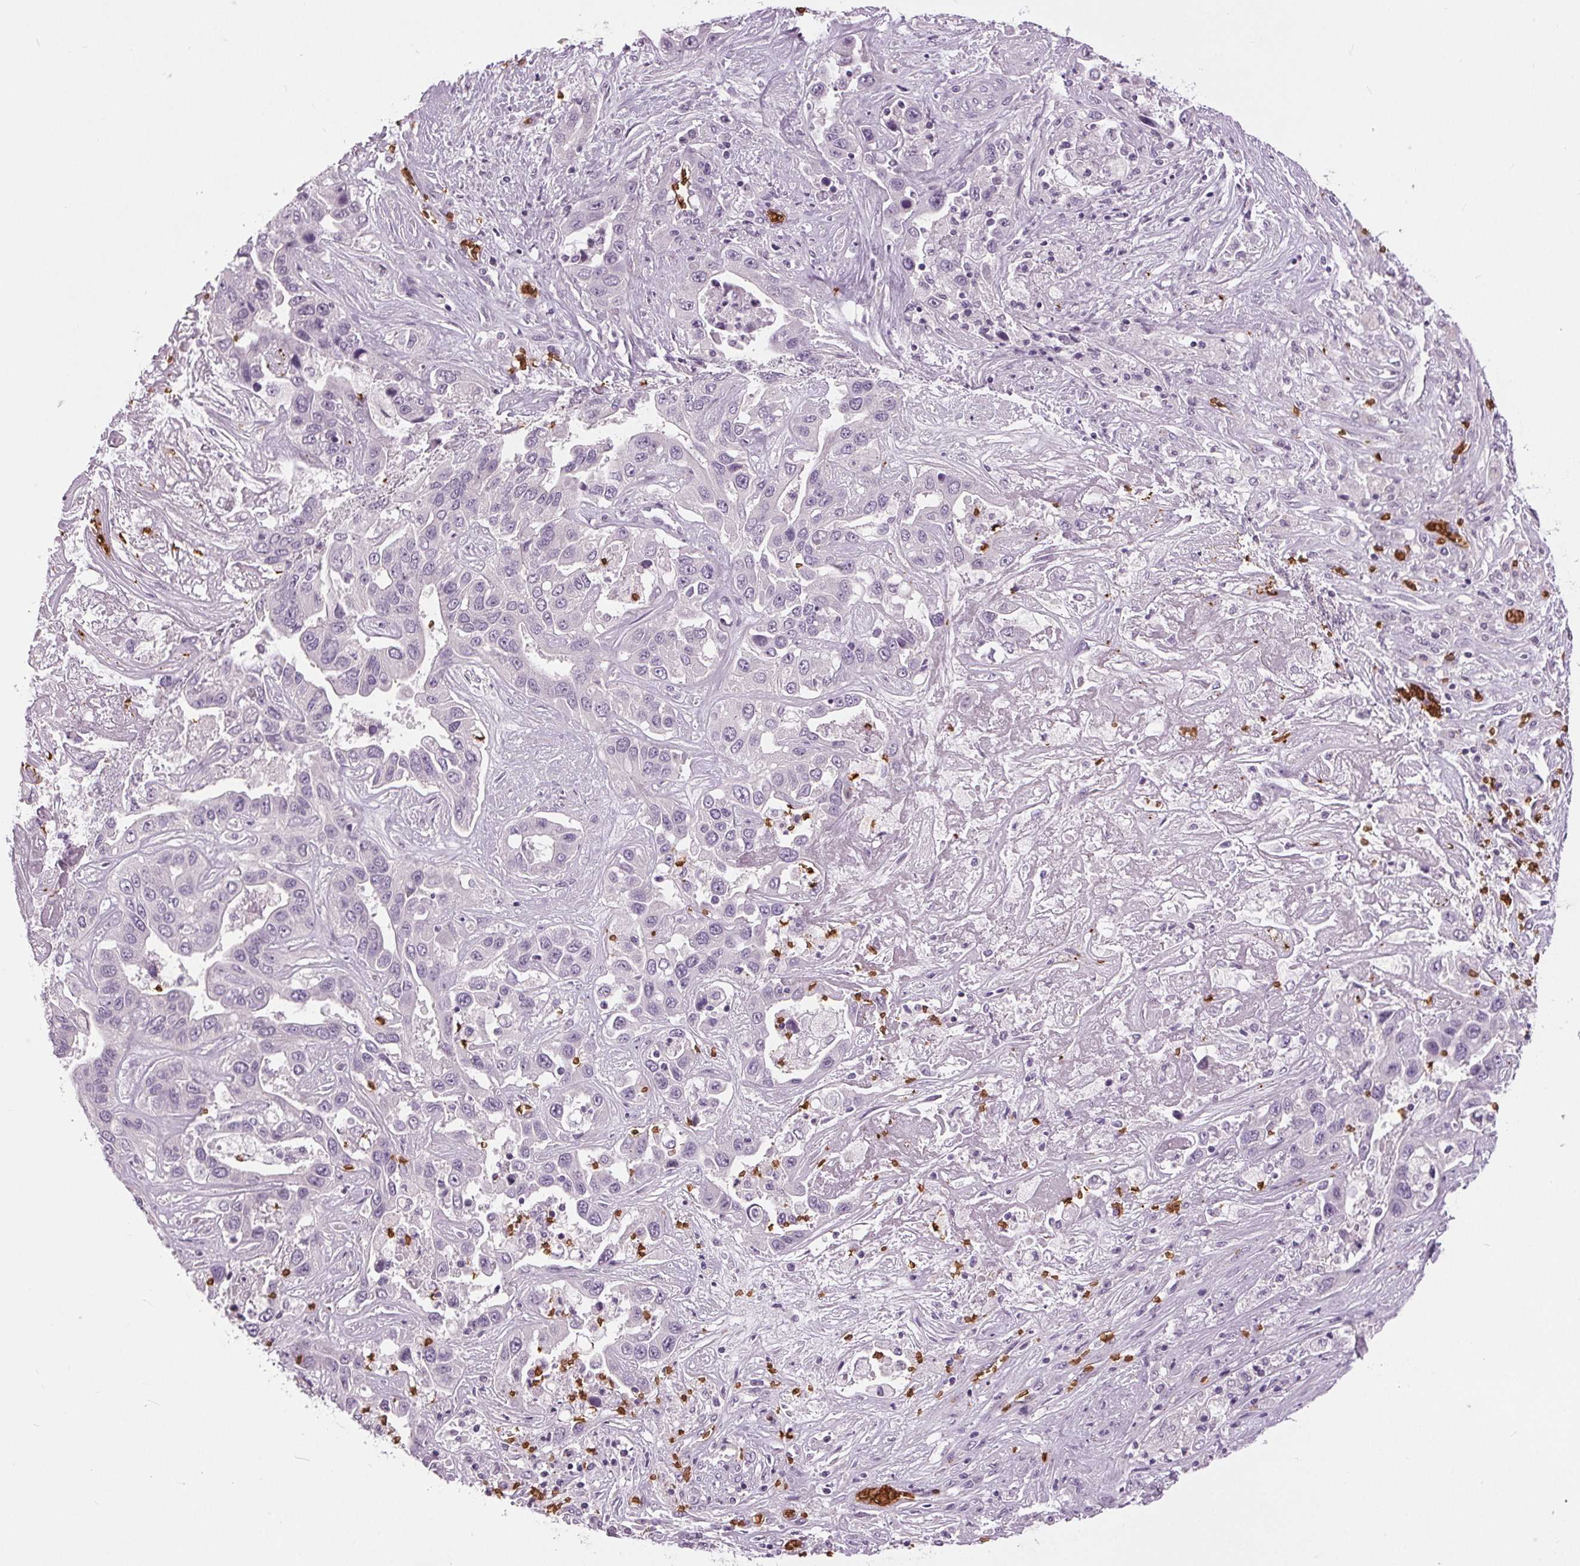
{"staining": {"intensity": "negative", "quantity": "none", "location": "none"}, "tissue": "liver cancer", "cell_type": "Tumor cells", "image_type": "cancer", "snomed": [{"axis": "morphology", "description": "Cholangiocarcinoma"}, {"axis": "topography", "description": "Liver"}], "caption": "Immunohistochemistry of human liver cancer (cholangiocarcinoma) demonstrates no positivity in tumor cells. (Immunohistochemistry (ihc), brightfield microscopy, high magnification).", "gene": "SLC4A1", "patient": {"sex": "female", "age": 52}}